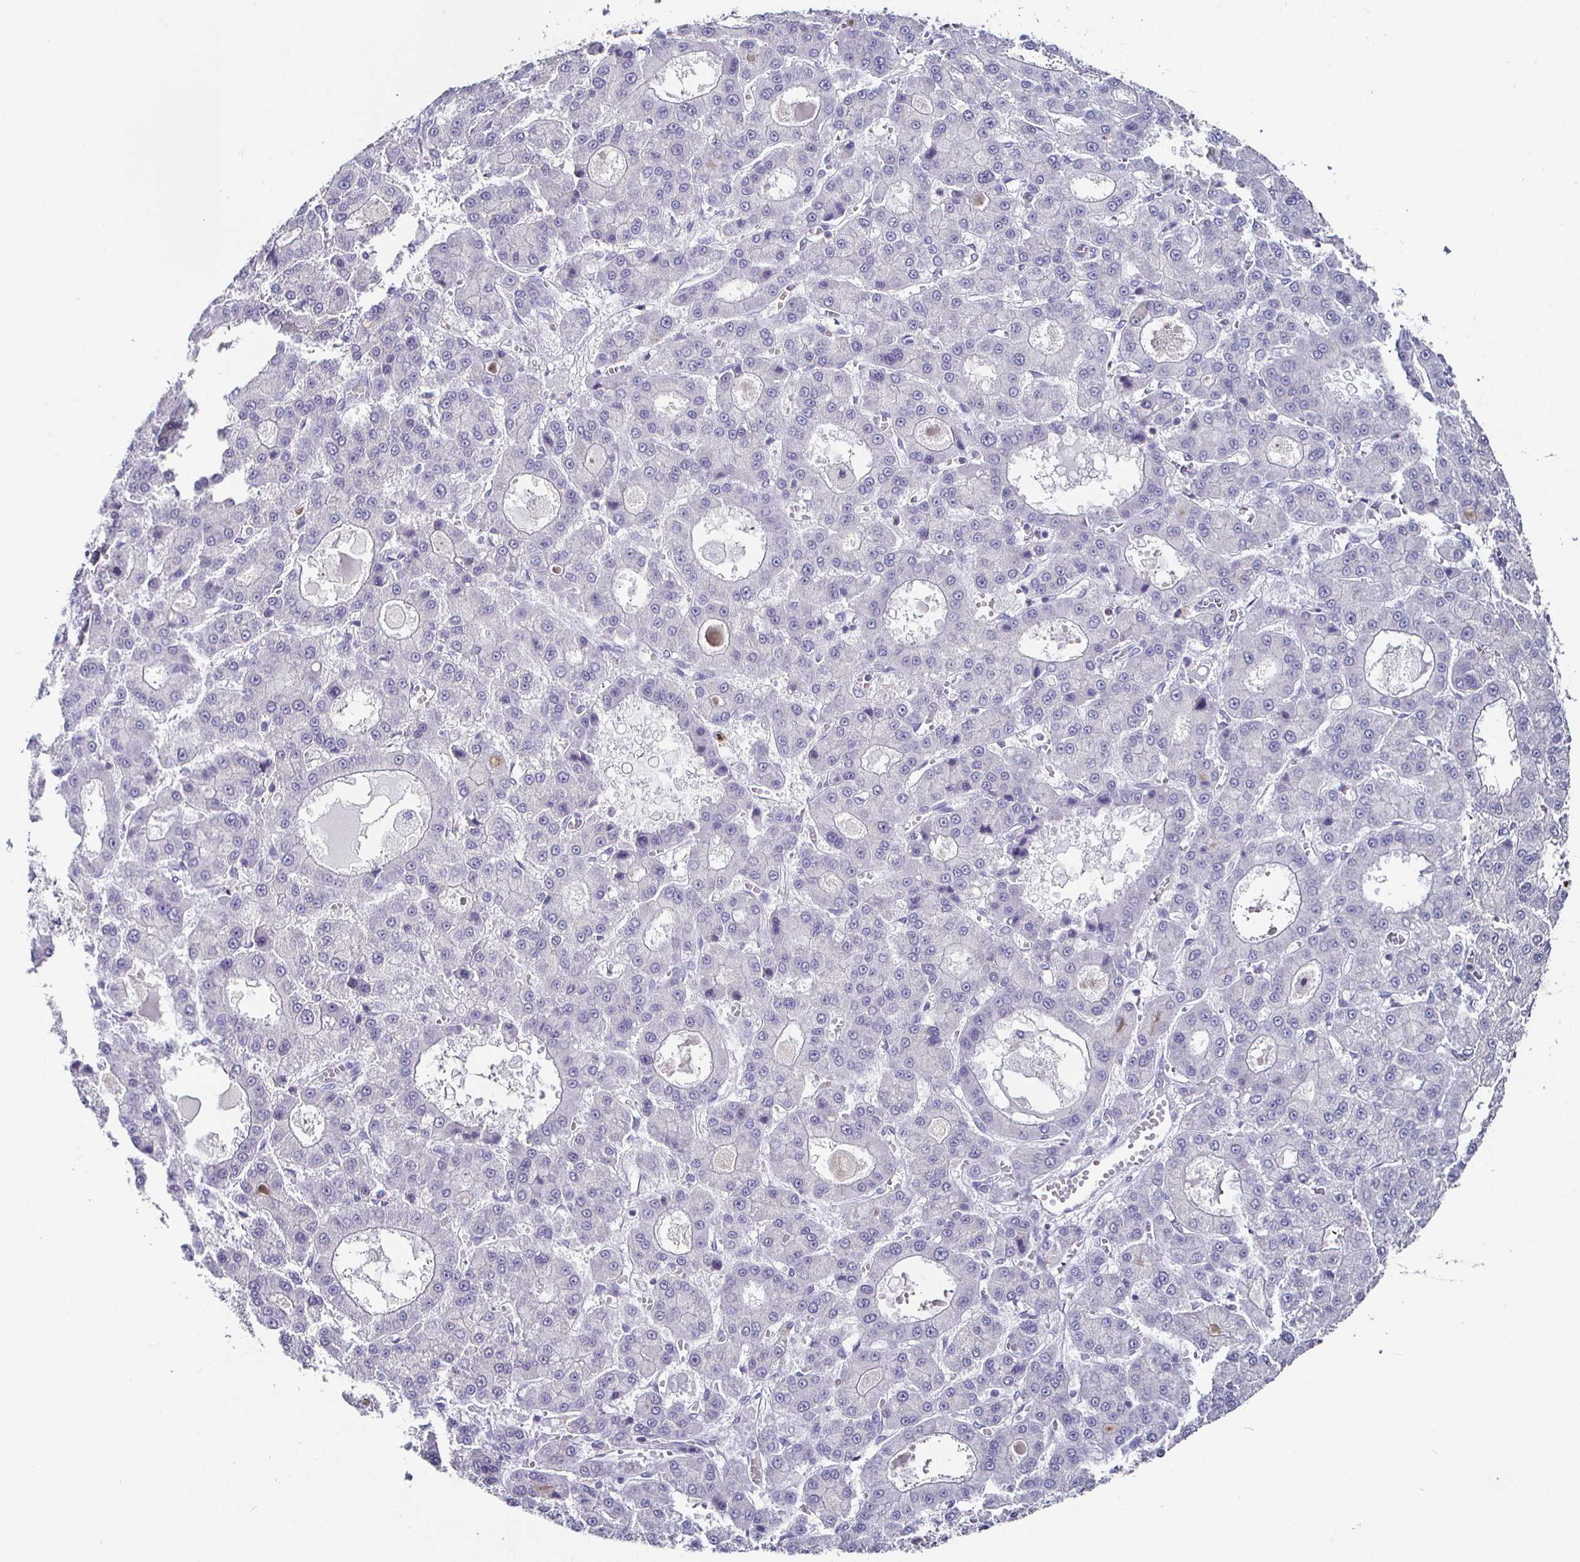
{"staining": {"intensity": "negative", "quantity": "none", "location": "none"}, "tissue": "liver cancer", "cell_type": "Tumor cells", "image_type": "cancer", "snomed": [{"axis": "morphology", "description": "Carcinoma, Hepatocellular, NOS"}, {"axis": "topography", "description": "Liver"}], "caption": "Immunohistochemical staining of human liver hepatocellular carcinoma demonstrates no significant expression in tumor cells.", "gene": "RUNX2", "patient": {"sex": "male", "age": 70}}